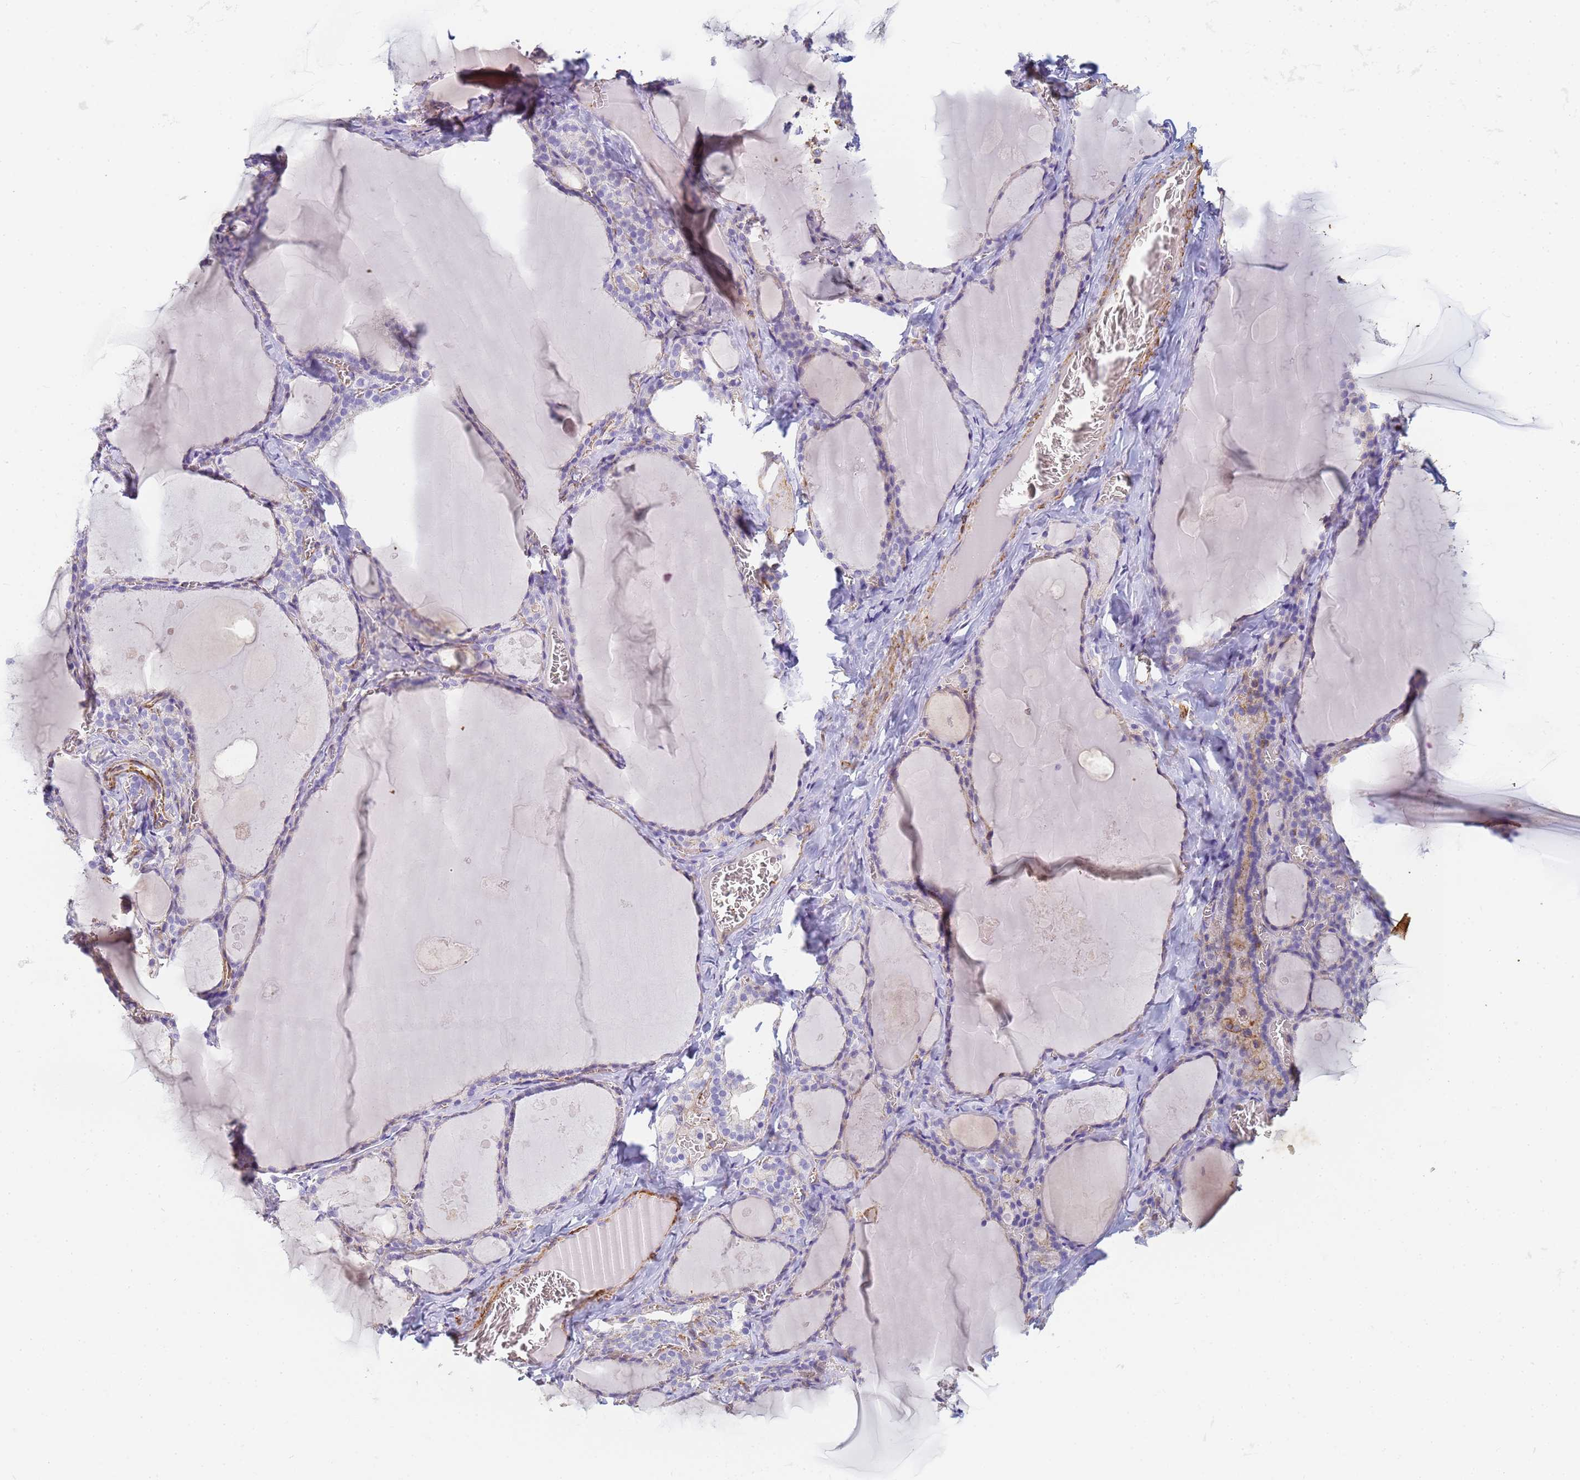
{"staining": {"intensity": "negative", "quantity": "none", "location": "none"}, "tissue": "thyroid gland", "cell_type": "Glandular cells", "image_type": "normal", "snomed": [{"axis": "morphology", "description": "Normal tissue, NOS"}, {"axis": "topography", "description": "Thyroid gland"}], "caption": "DAB (3,3'-diaminobenzidine) immunohistochemical staining of unremarkable human thyroid gland reveals no significant positivity in glandular cells.", "gene": "TPM1", "patient": {"sex": "male", "age": 56}}